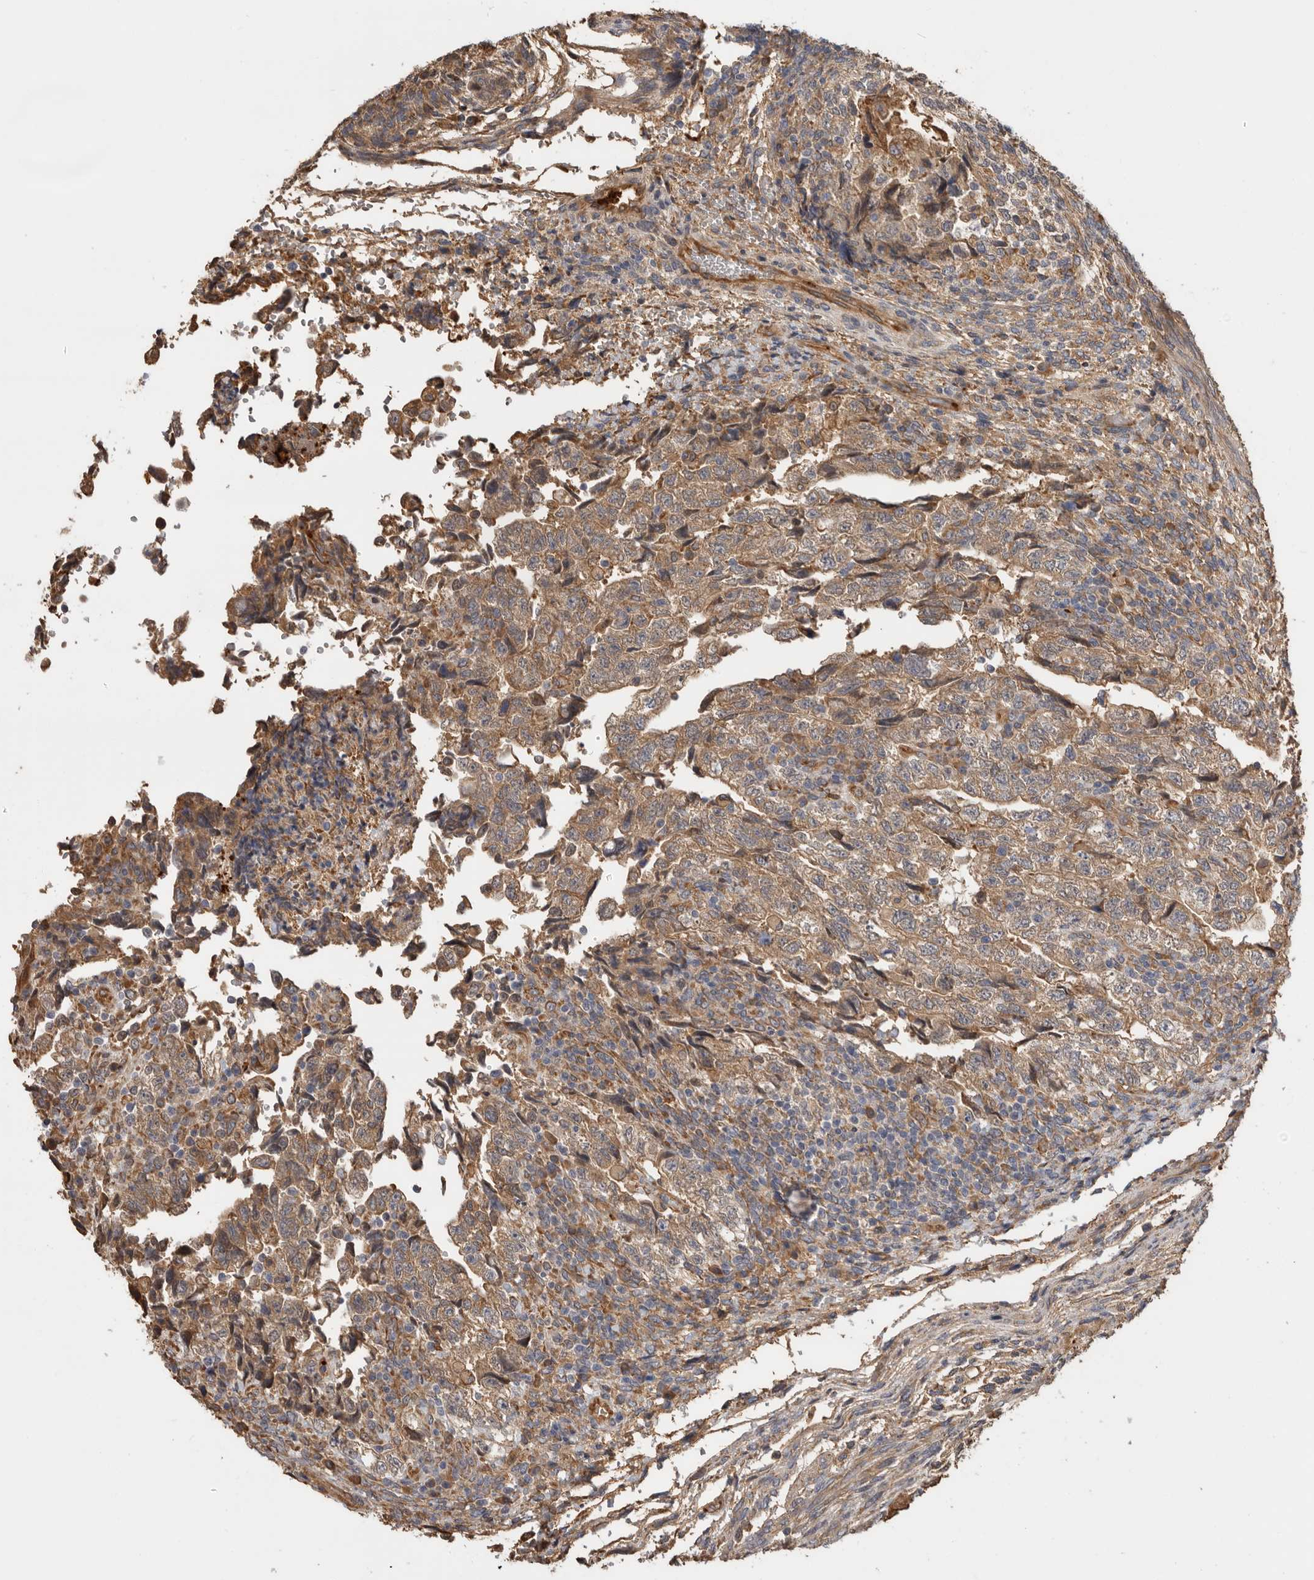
{"staining": {"intensity": "moderate", "quantity": ">75%", "location": "cytoplasmic/membranous"}, "tissue": "testis cancer", "cell_type": "Tumor cells", "image_type": "cancer", "snomed": [{"axis": "morphology", "description": "Normal tissue, NOS"}, {"axis": "morphology", "description": "Carcinoma, Embryonal, NOS"}, {"axis": "topography", "description": "Testis"}], "caption": "Immunohistochemical staining of human testis cancer shows moderate cytoplasmic/membranous protein expression in approximately >75% of tumor cells.", "gene": "CDC42BPB", "patient": {"sex": "male", "age": 36}}